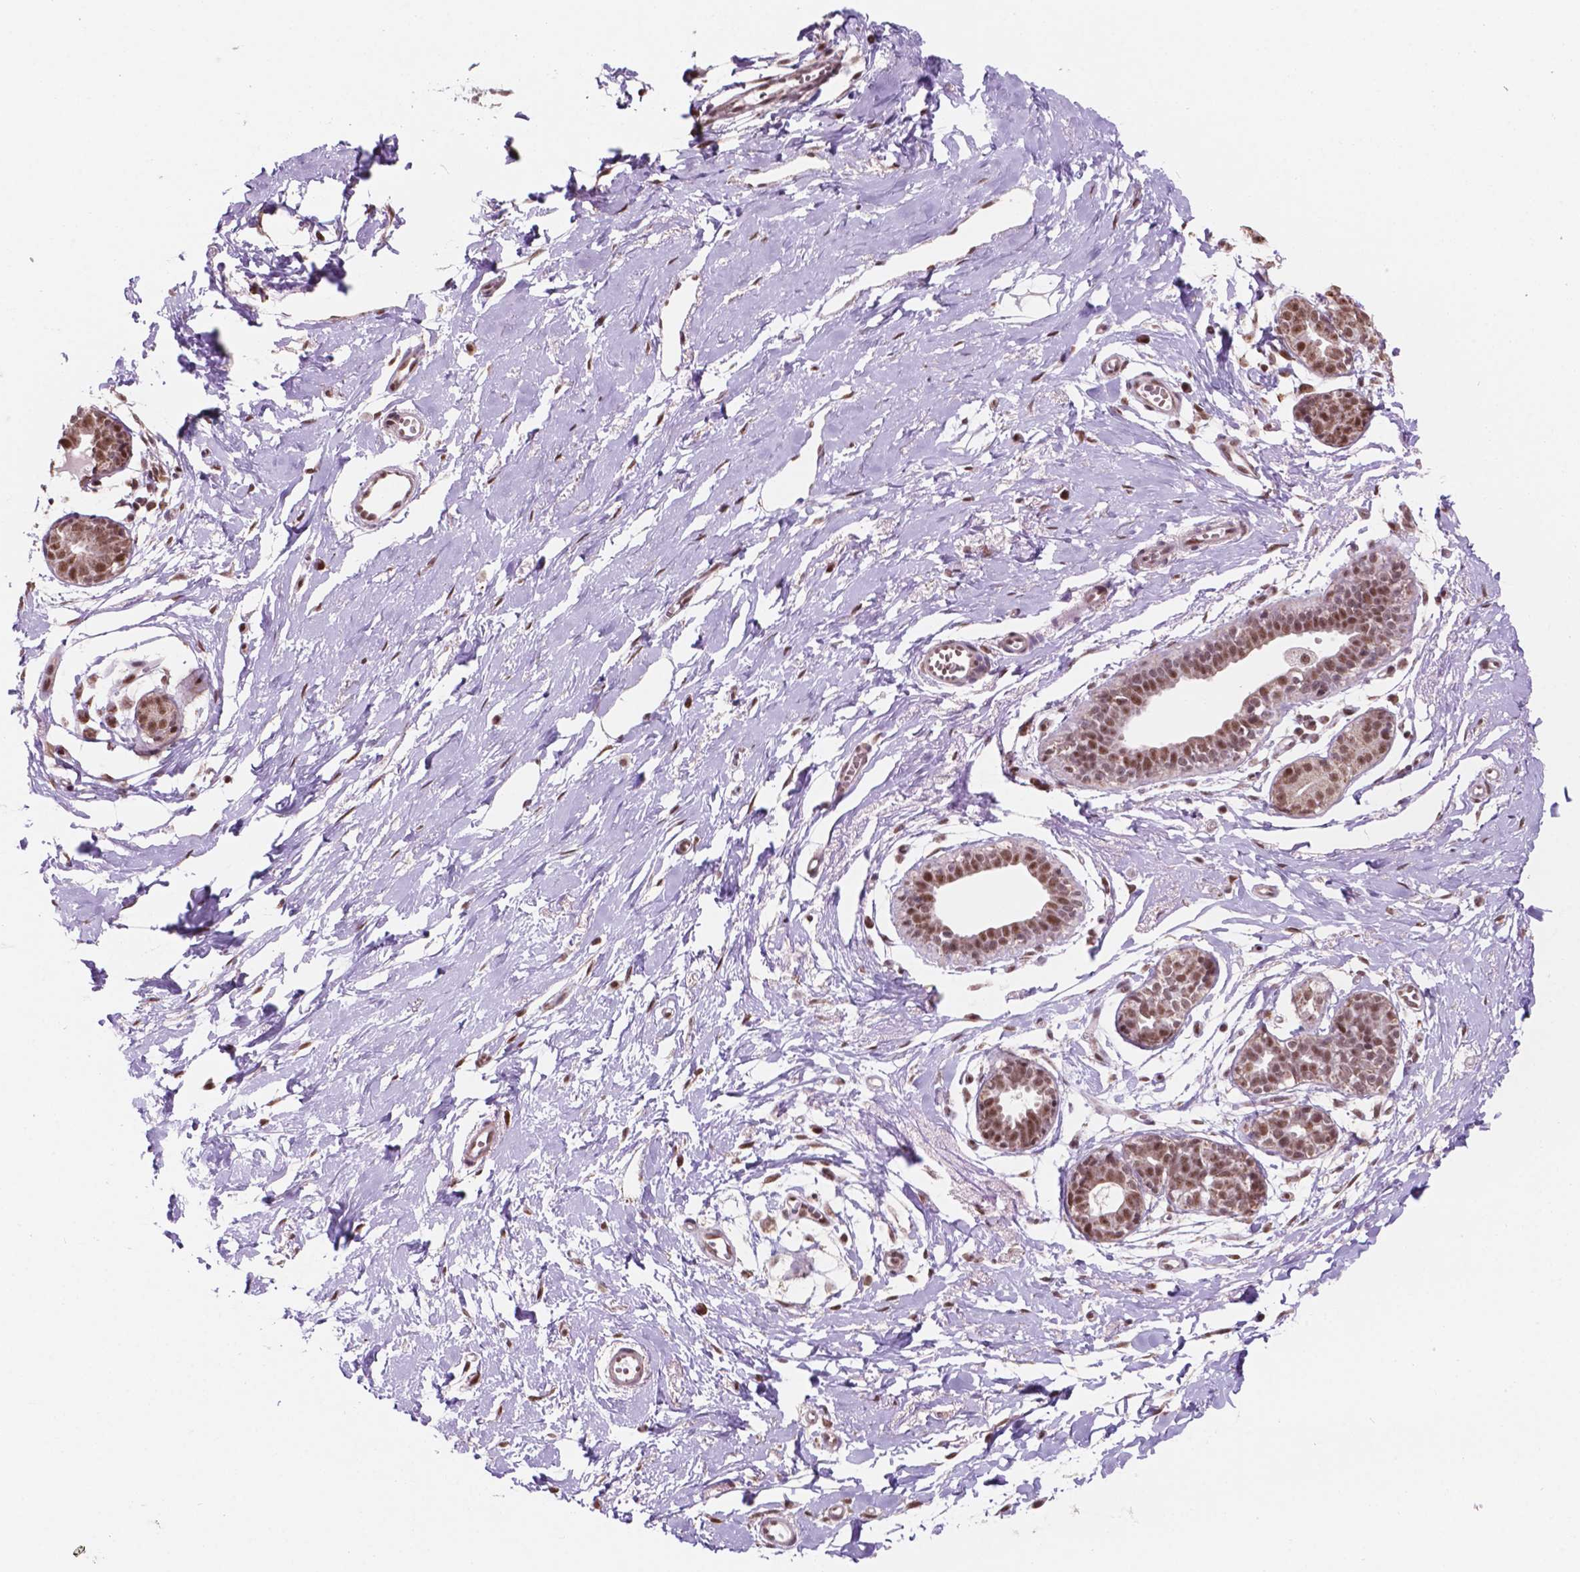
{"staining": {"intensity": "moderate", "quantity": ">75%", "location": "nuclear"}, "tissue": "breast", "cell_type": "Adipocytes", "image_type": "normal", "snomed": [{"axis": "morphology", "description": "Normal tissue, NOS"}, {"axis": "topography", "description": "Breast"}], "caption": "Breast stained with DAB immunohistochemistry displays medium levels of moderate nuclear staining in approximately >75% of adipocytes.", "gene": "NDUFA10", "patient": {"sex": "female", "age": 49}}